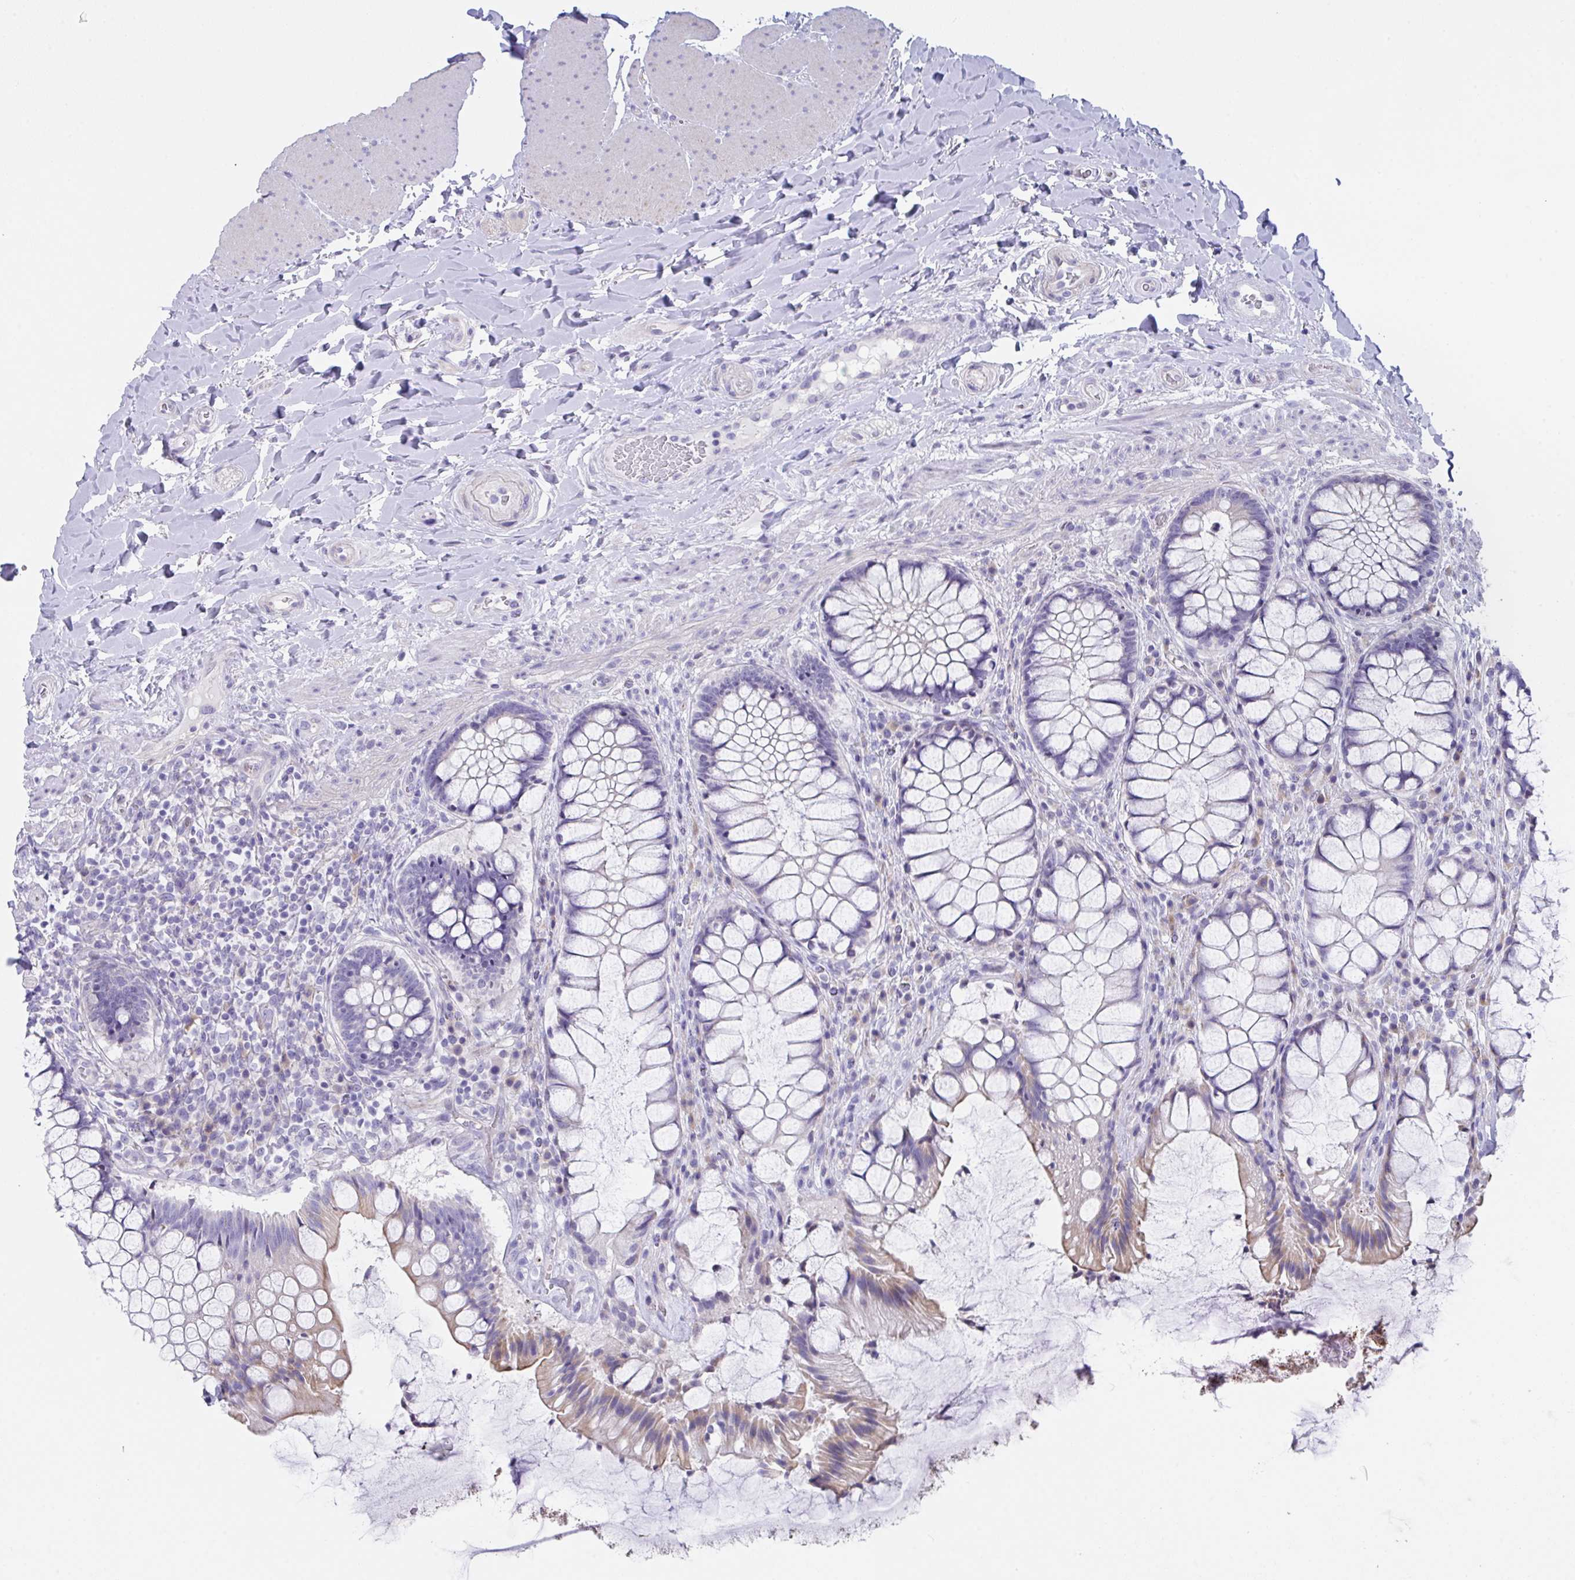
{"staining": {"intensity": "weak", "quantity": "<25%", "location": "cytoplasmic/membranous"}, "tissue": "rectum", "cell_type": "Glandular cells", "image_type": "normal", "snomed": [{"axis": "morphology", "description": "Normal tissue, NOS"}, {"axis": "topography", "description": "Rectum"}], "caption": "This is an IHC micrograph of normal human rectum. There is no staining in glandular cells.", "gene": "FBXO47", "patient": {"sex": "female", "age": 58}}